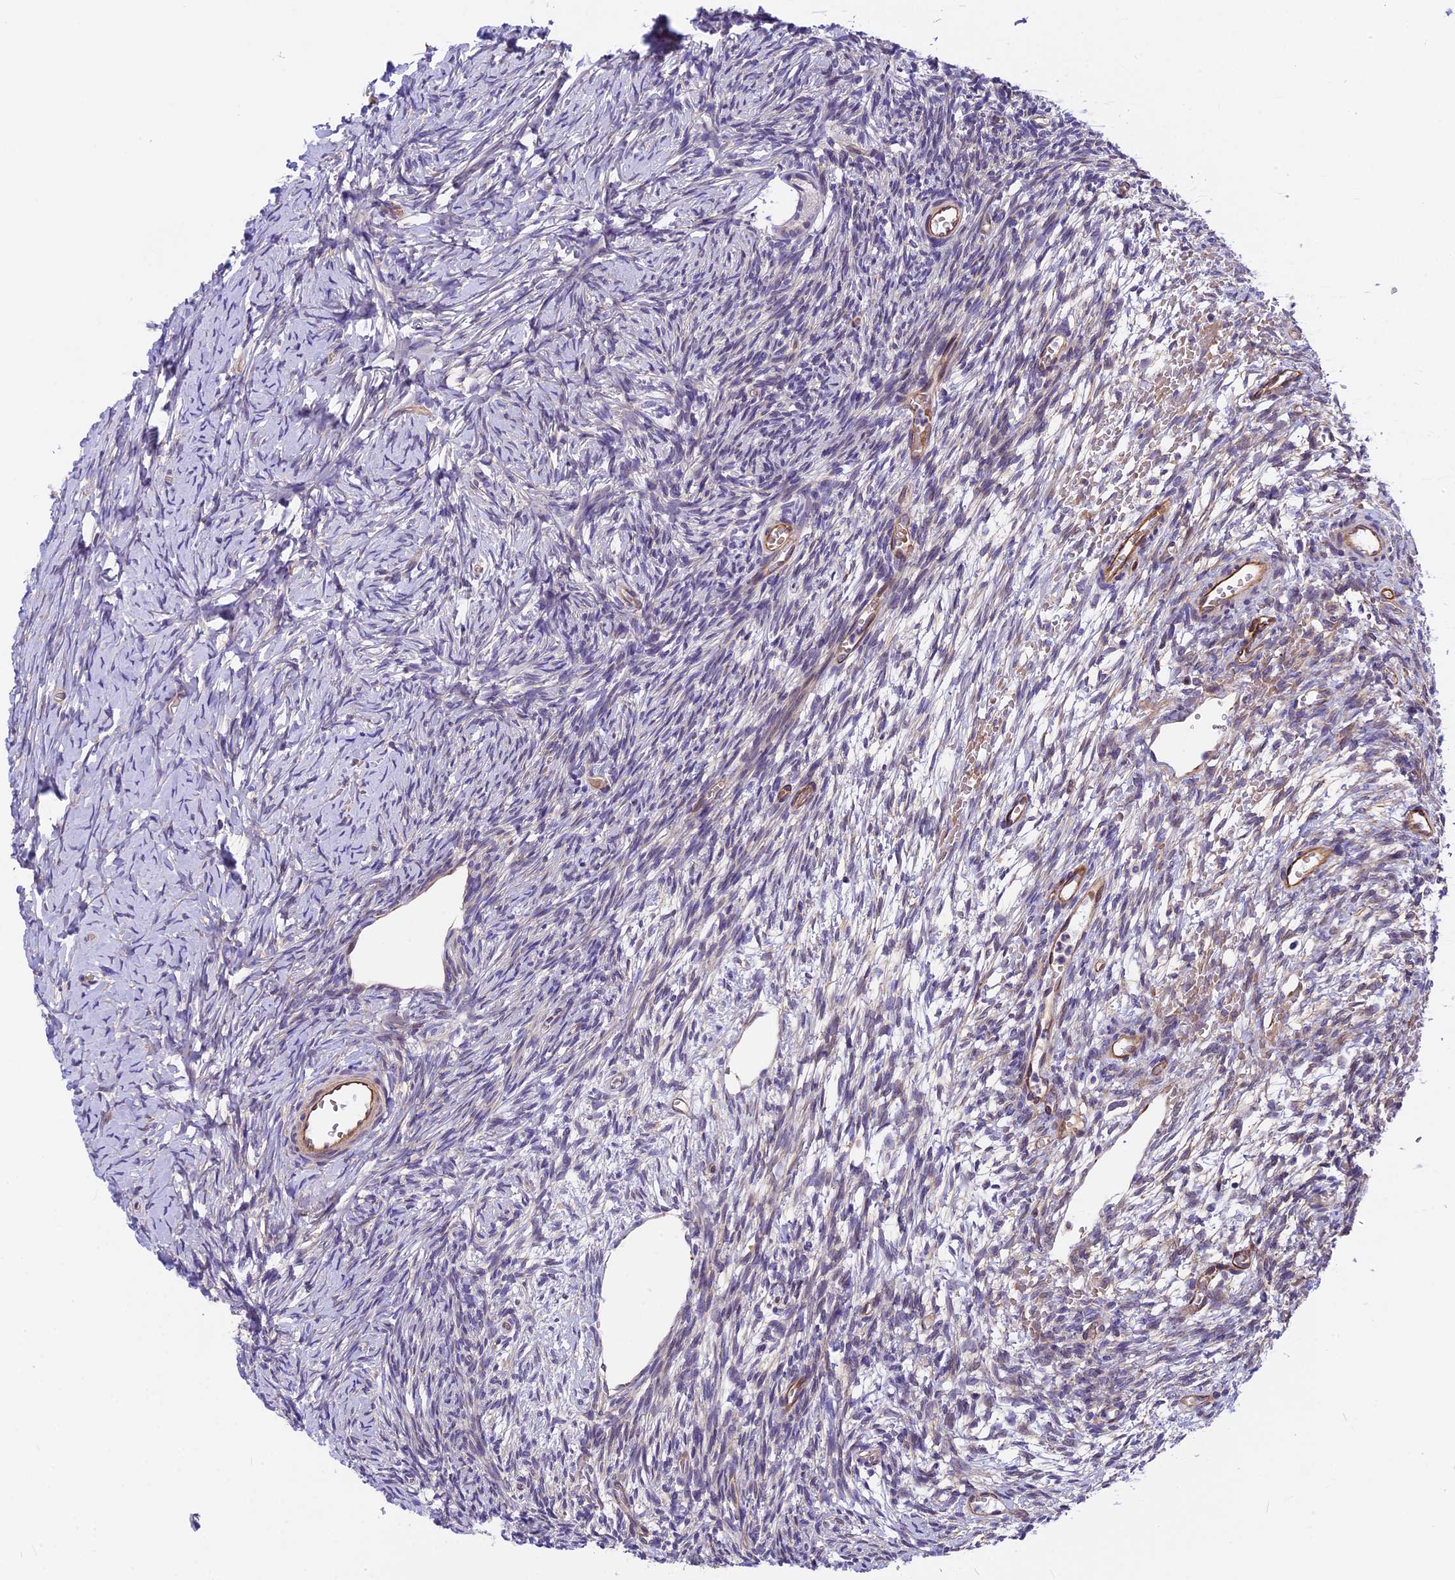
{"staining": {"intensity": "negative", "quantity": "none", "location": "none"}, "tissue": "ovary", "cell_type": "Ovarian stroma cells", "image_type": "normal", "snomed": [{"axis": "morphology", "description": "Normal tissue, NOS"}, {"axis": "topography", "description": "Ovary"}], "caption": "Immunohistochemistry micrograph of unremarkable ovary: human ovary stained with DAB (3,3'-diaminobenzidine) displays no significant protein staining in ovarian stroma cells. The staining is performed using DAB (3,3'-diaminobenzidine) brown chromogen with nuclei counter-stained in using hematoxylin.", "gene": "MED20", "patient": {"sex": "female", "age": 39}}